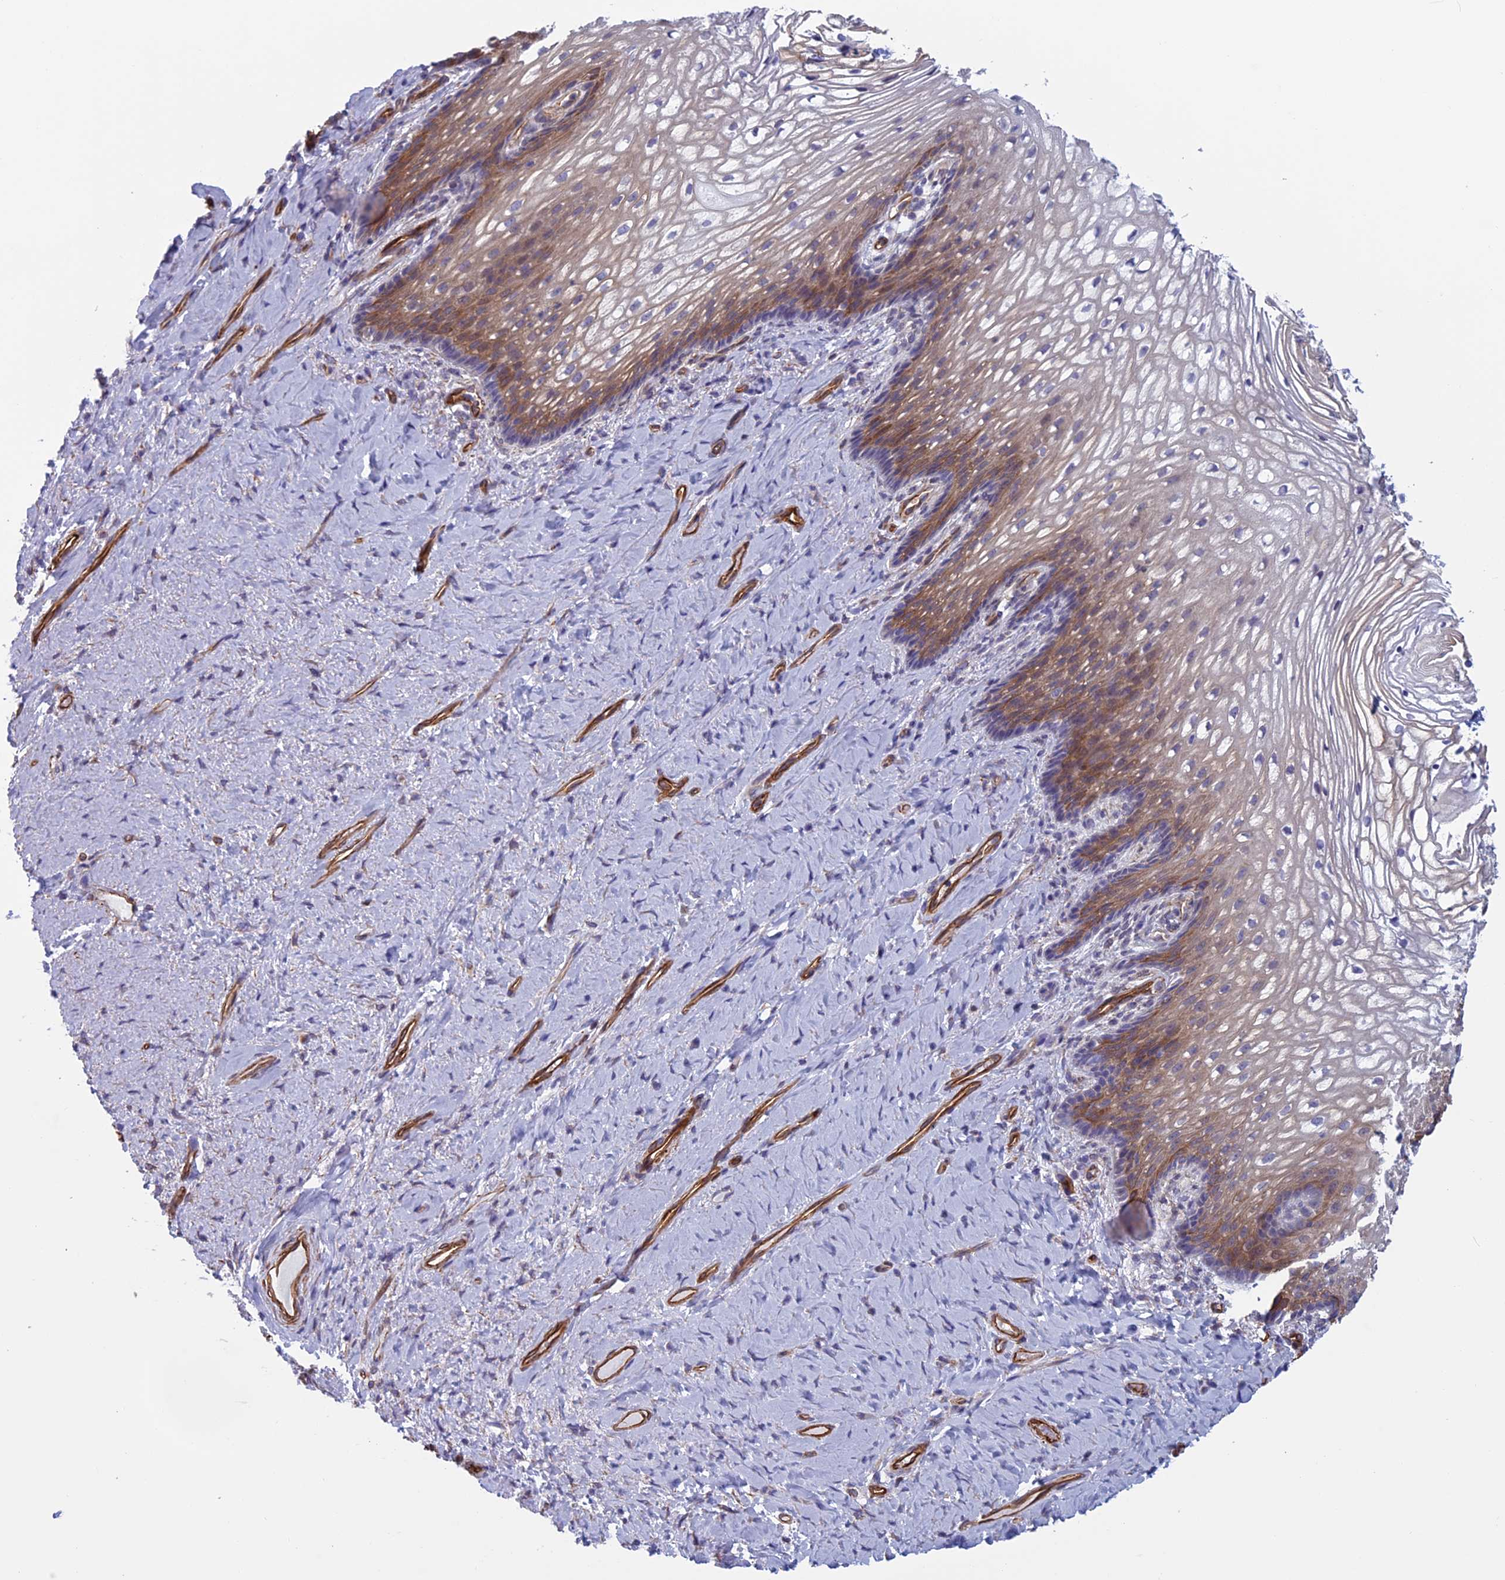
{"staining": {"intensity": "moderate", "quantity": "25%-75%", "location": "cytoplasmic/membranous"}, "tissue": "vagina", "cell_type": "Squamous epithelial cells", "image_type": "normal", "snomed": [{"axis": "morphology", "description": "Normal tissue, NOS"}, {"axis": "topography", "description": "Vagina"}], "caption": "Protein expression analysis of unremarkable vagina reveals moderate cytoplasmic/membranous positivity in about 25%-75% of squamous epithelial cells. (Brightfield microscopy of DAB IHC at high magnification).", "gene": "ANGPTL2", "patient": {"sex": "female", "age": 60}}